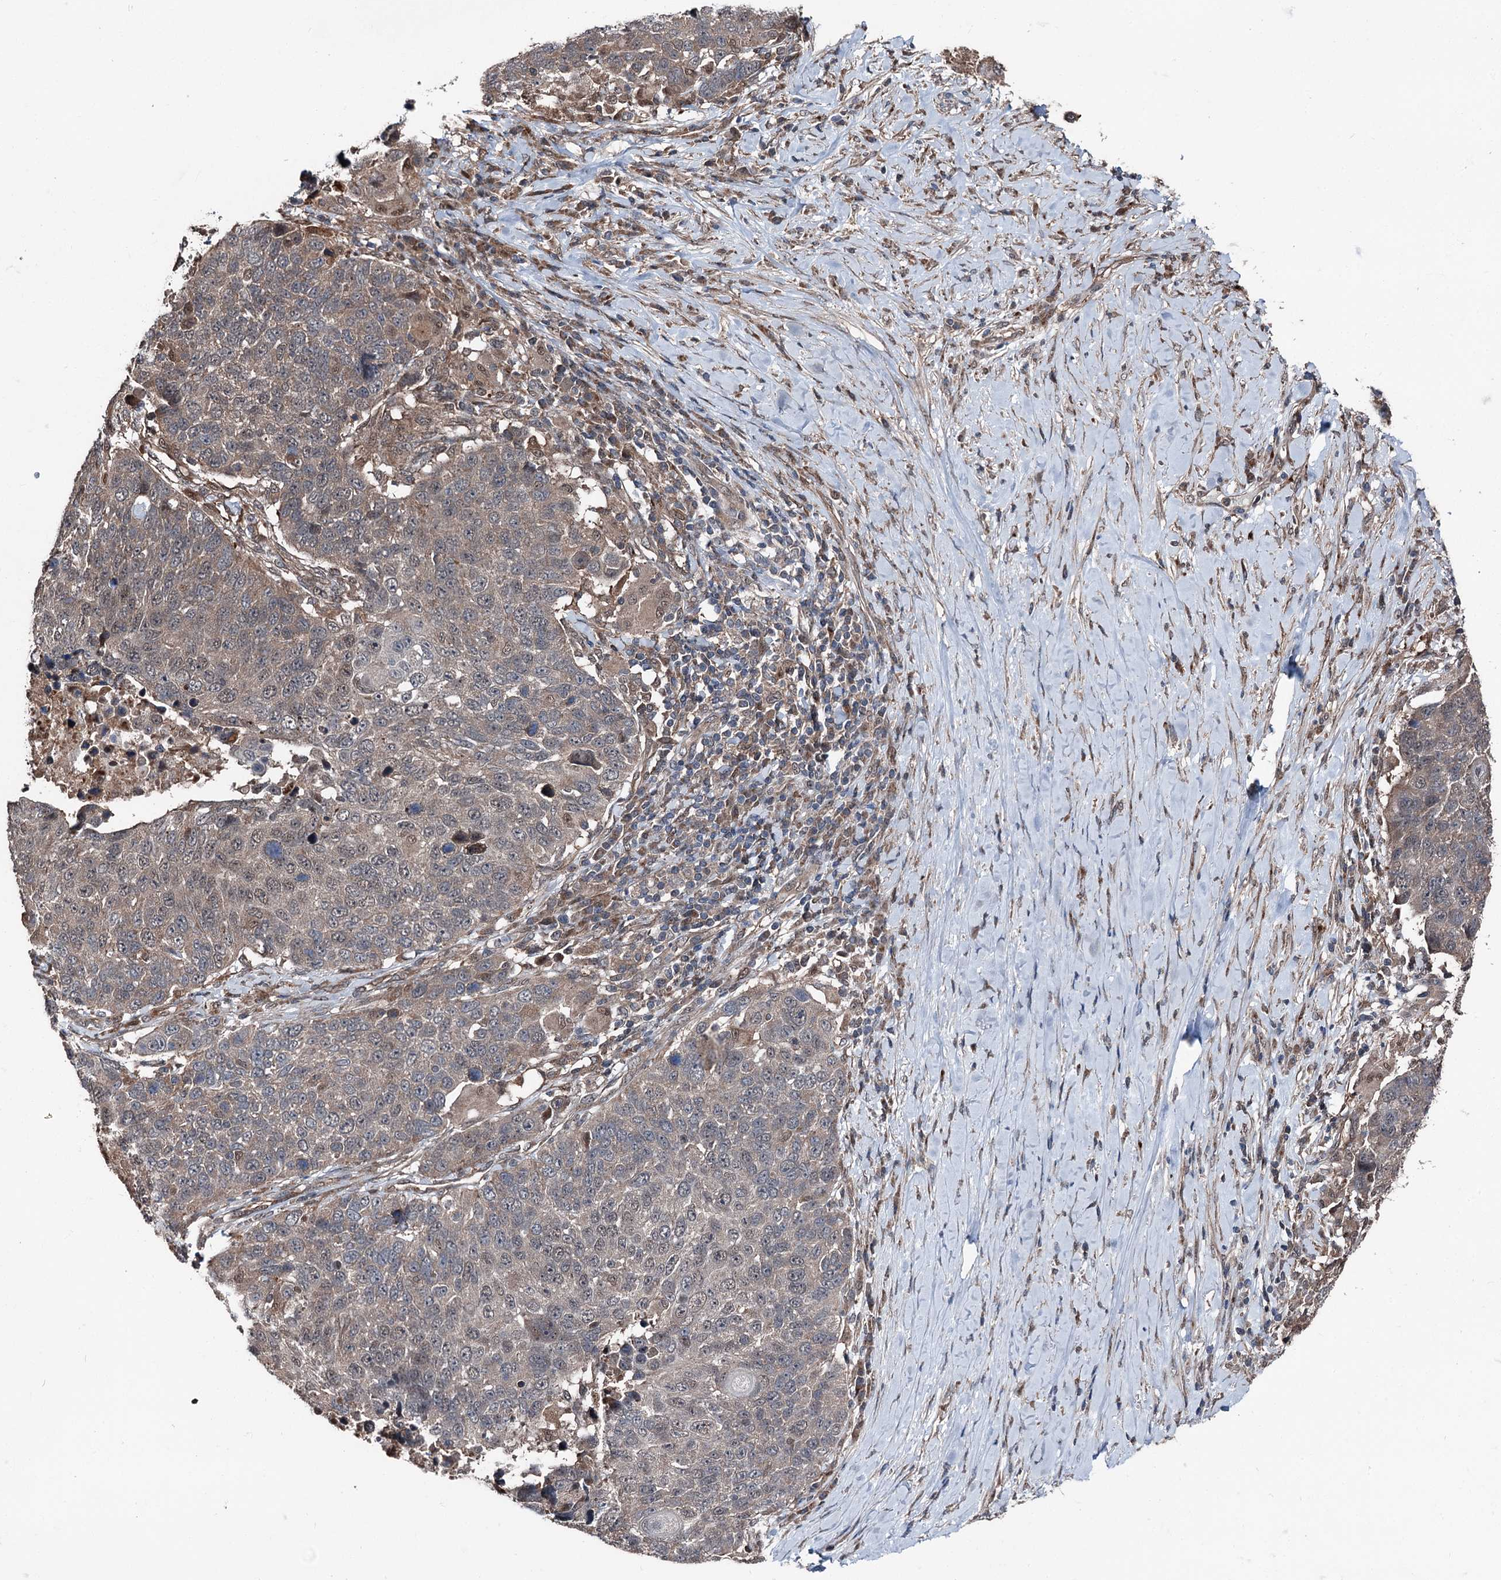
{"staining": {"intensity": "weak", "quantity": ">75%", "location": "cytoplasmic/membranous"}, "tissue": "lung cancer", "cell_type": "Tumor cells", "image_type": "cancer", "snomed": [{"axis": "morphology", "description": "Normal tissue, NOS"}, {"axis": "morphology", "description": "Squamous cell carcinoma, NOS"}, {"axis": "topography", "description": "Lymph node"}, {"axis": "topography", "description": "Lung"}], "caption": "Lung cancer (squamous cell carcinoma) tissue displays weak cytoplasmic/membranous expression in about >75% of tumor cells, visualized by immunohistochemistry.", "gene": "PSMD13", "patient": {"sex": "male", "age": 66}}